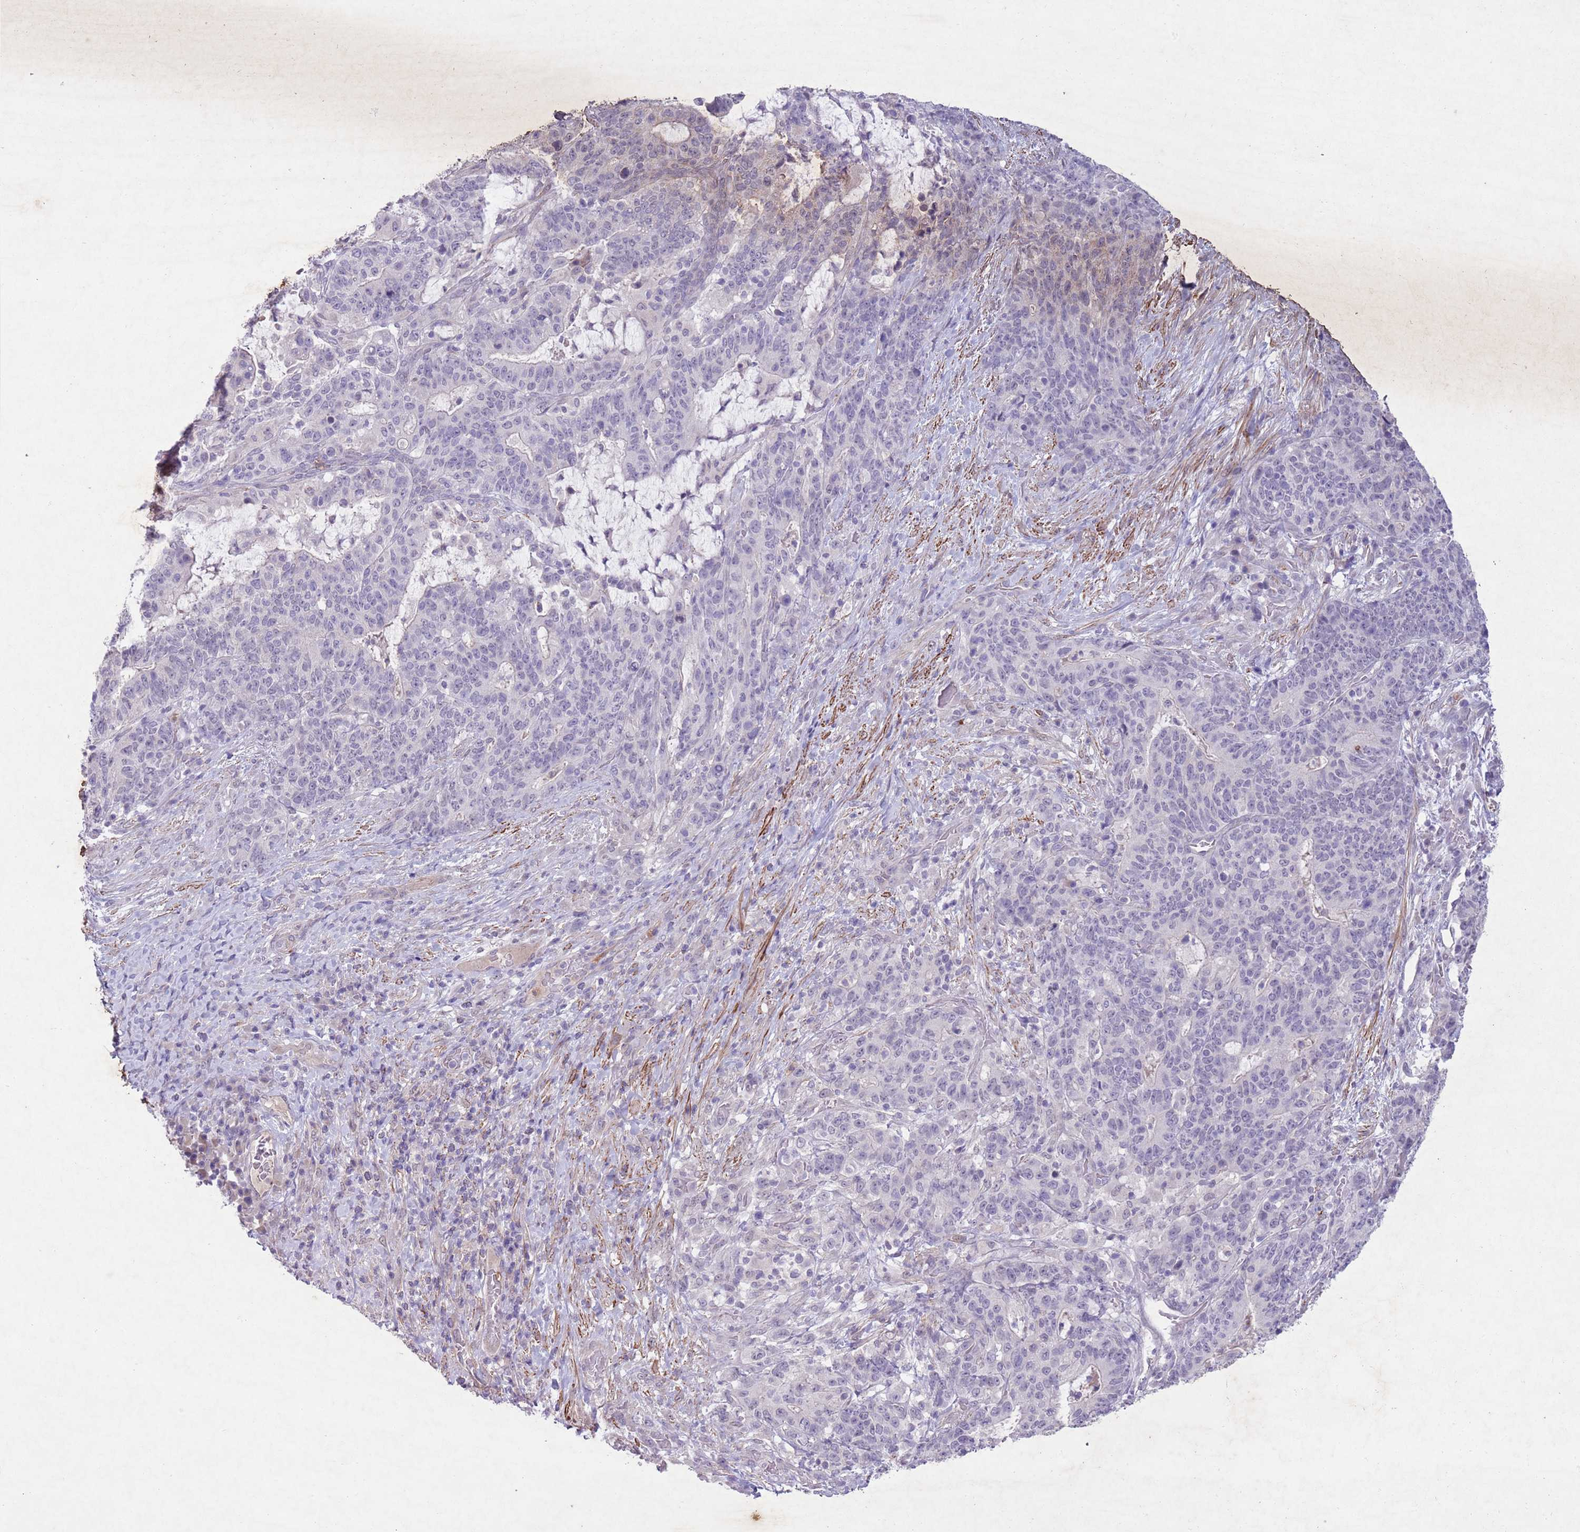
{"staining": {"intensity": "negative", "quantity": "none", "location": "none"}, "tissue": "stomach cancer", "cell_type": "Tumor cells", "image_type": "cancer", "snomed": [{"axis": "morphology", "description": "Normal tissue, NOS"}, {"axis": "morphology", "description": "Adenocarcinoma, NOS"}, {"axis": "topography", "description": "Stomach"}], "caption": "Protein analysis of stomach cancer reveals no significant positivity in tumor cells.", "gene": "CCNI", "patient": {"sex": "female", "age": 64}}